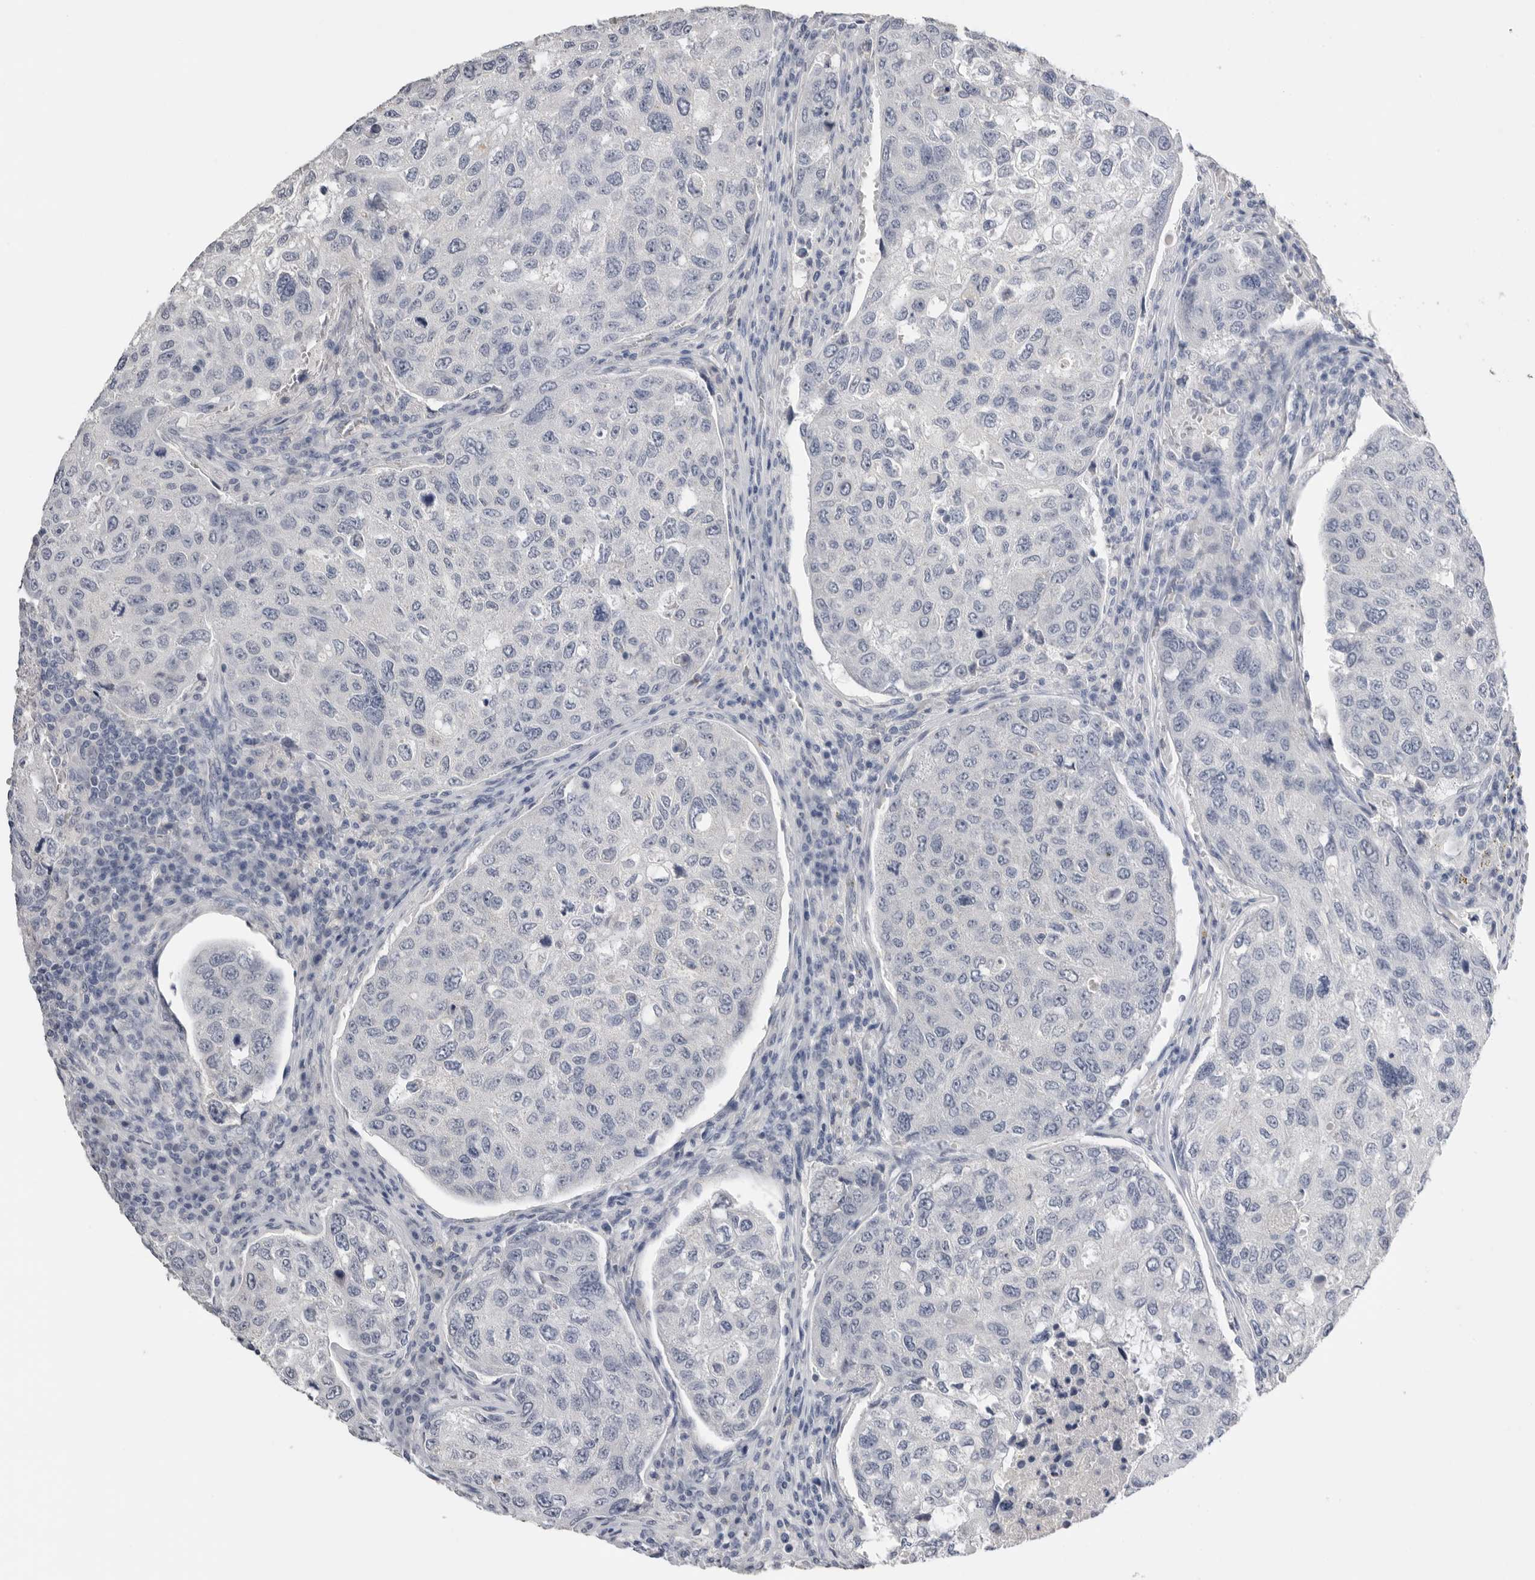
{"staining": {"intensity": "negative", "quantity": "none", "location": "none"}, "tissue": "urothelial cancer", "cell_type": "Tumor cells", "image_type": "cancer", "snomed": [{"axis": "morphology", "description": "Urothelial carcinoma, High grade"}, {"axis": "topography", "description": "Lymph node"}, {"axis": "topography", "description": "Urinary bladder"}], "caption": "This is an IHC image of human urothelial cancer. There is no positivity in tumor cells.", "gene": "APOA2", "patient": {"sex": "male", "age": 51}}